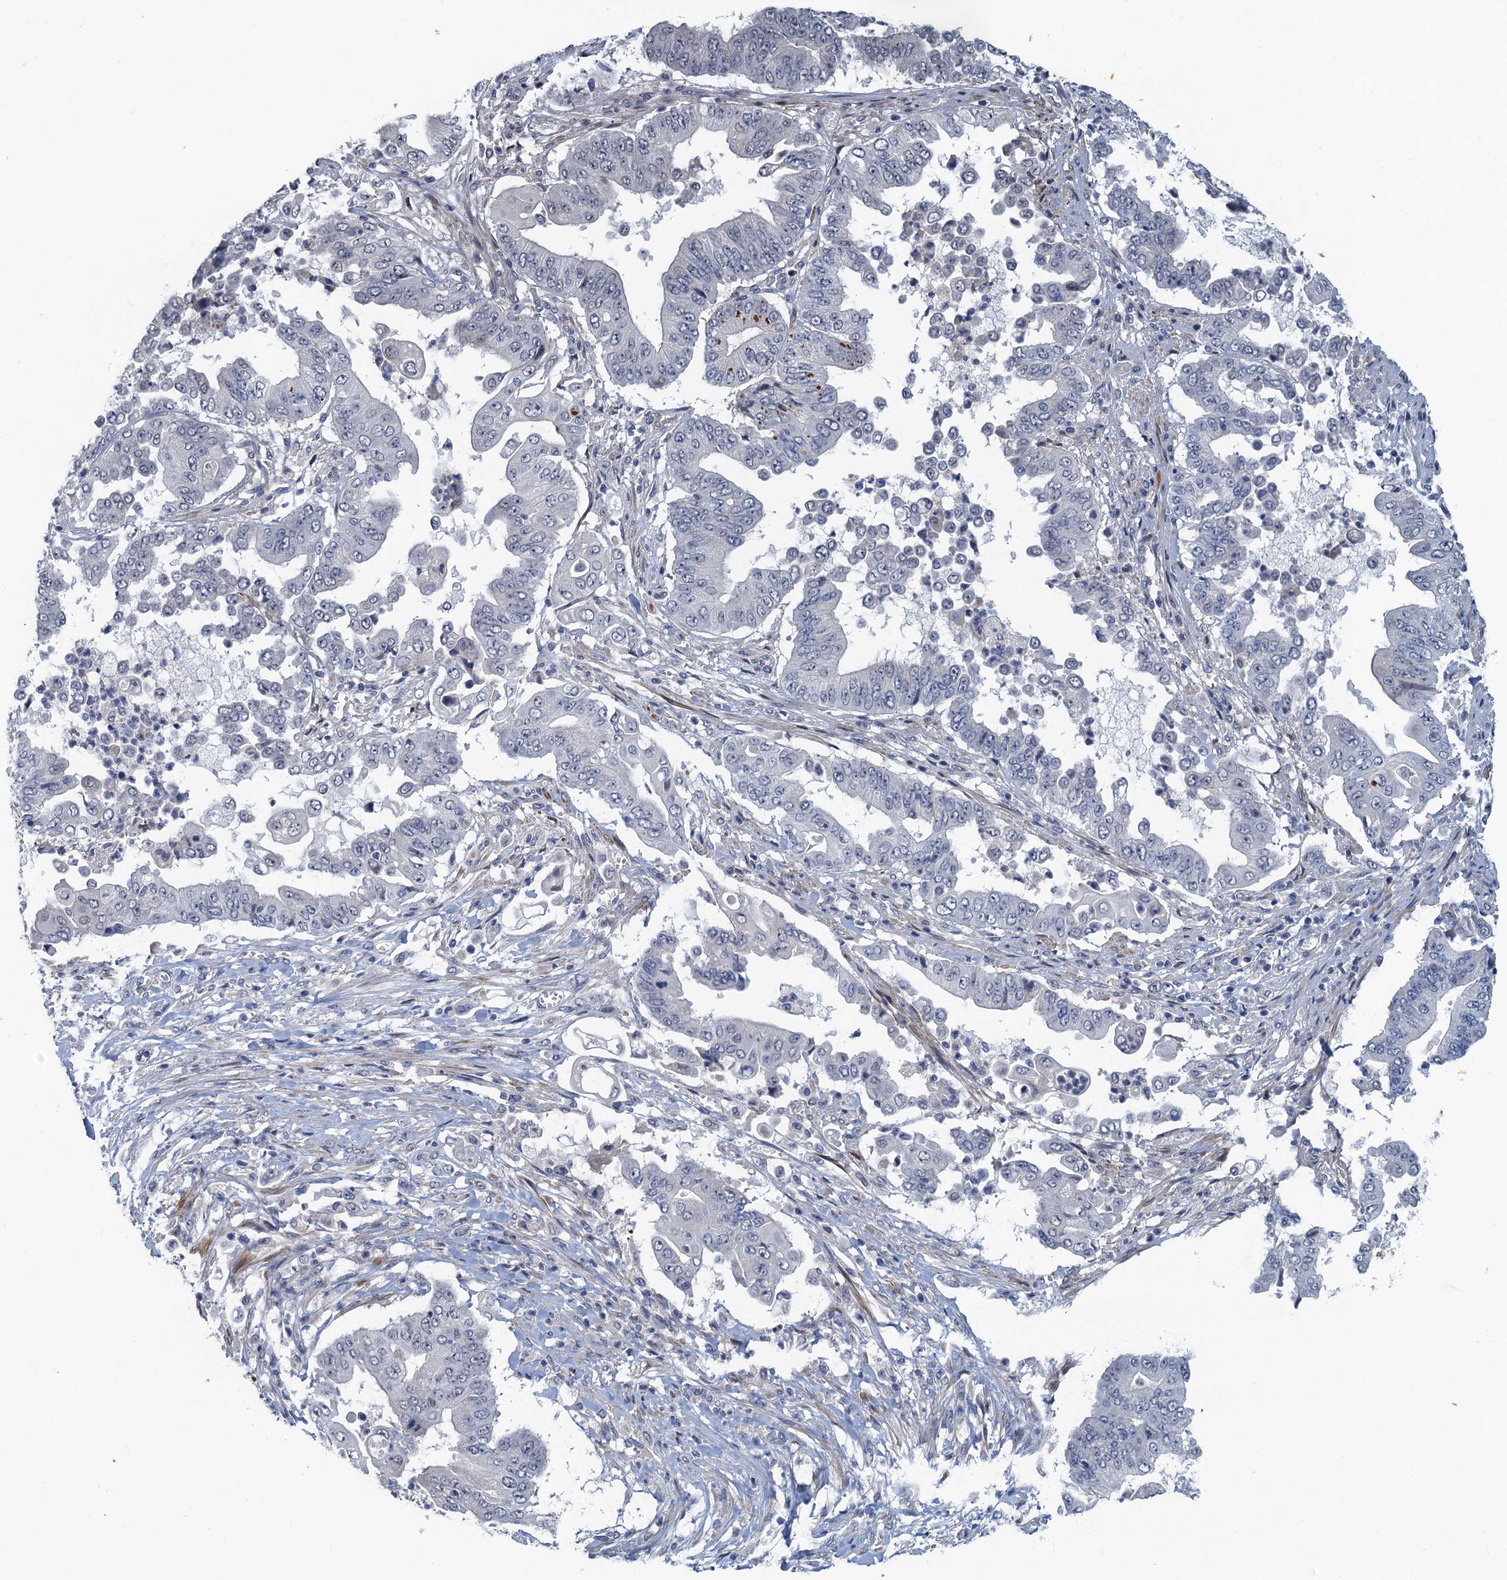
{"staining": {"intensity": "negative", "quantity": "none", "location": "none"}, "tissue": "pancreatic cancer", "cell_type": "Tumor cells", "image_type": "cancer", "snomed": [{"axis": "morphology", "description": "Adenocarcinoma, NOS"}, {"axis": "topography", "description": "Pancreas"}], "caption": "Tumor cells show no significant expression in adenocarcinoma (pancreatic). (Immunohistochemistry (ihc), brightfield microscopy, high magnification).", "gene": "MYO16", "patient": {"sex": "female", "age": 77}}